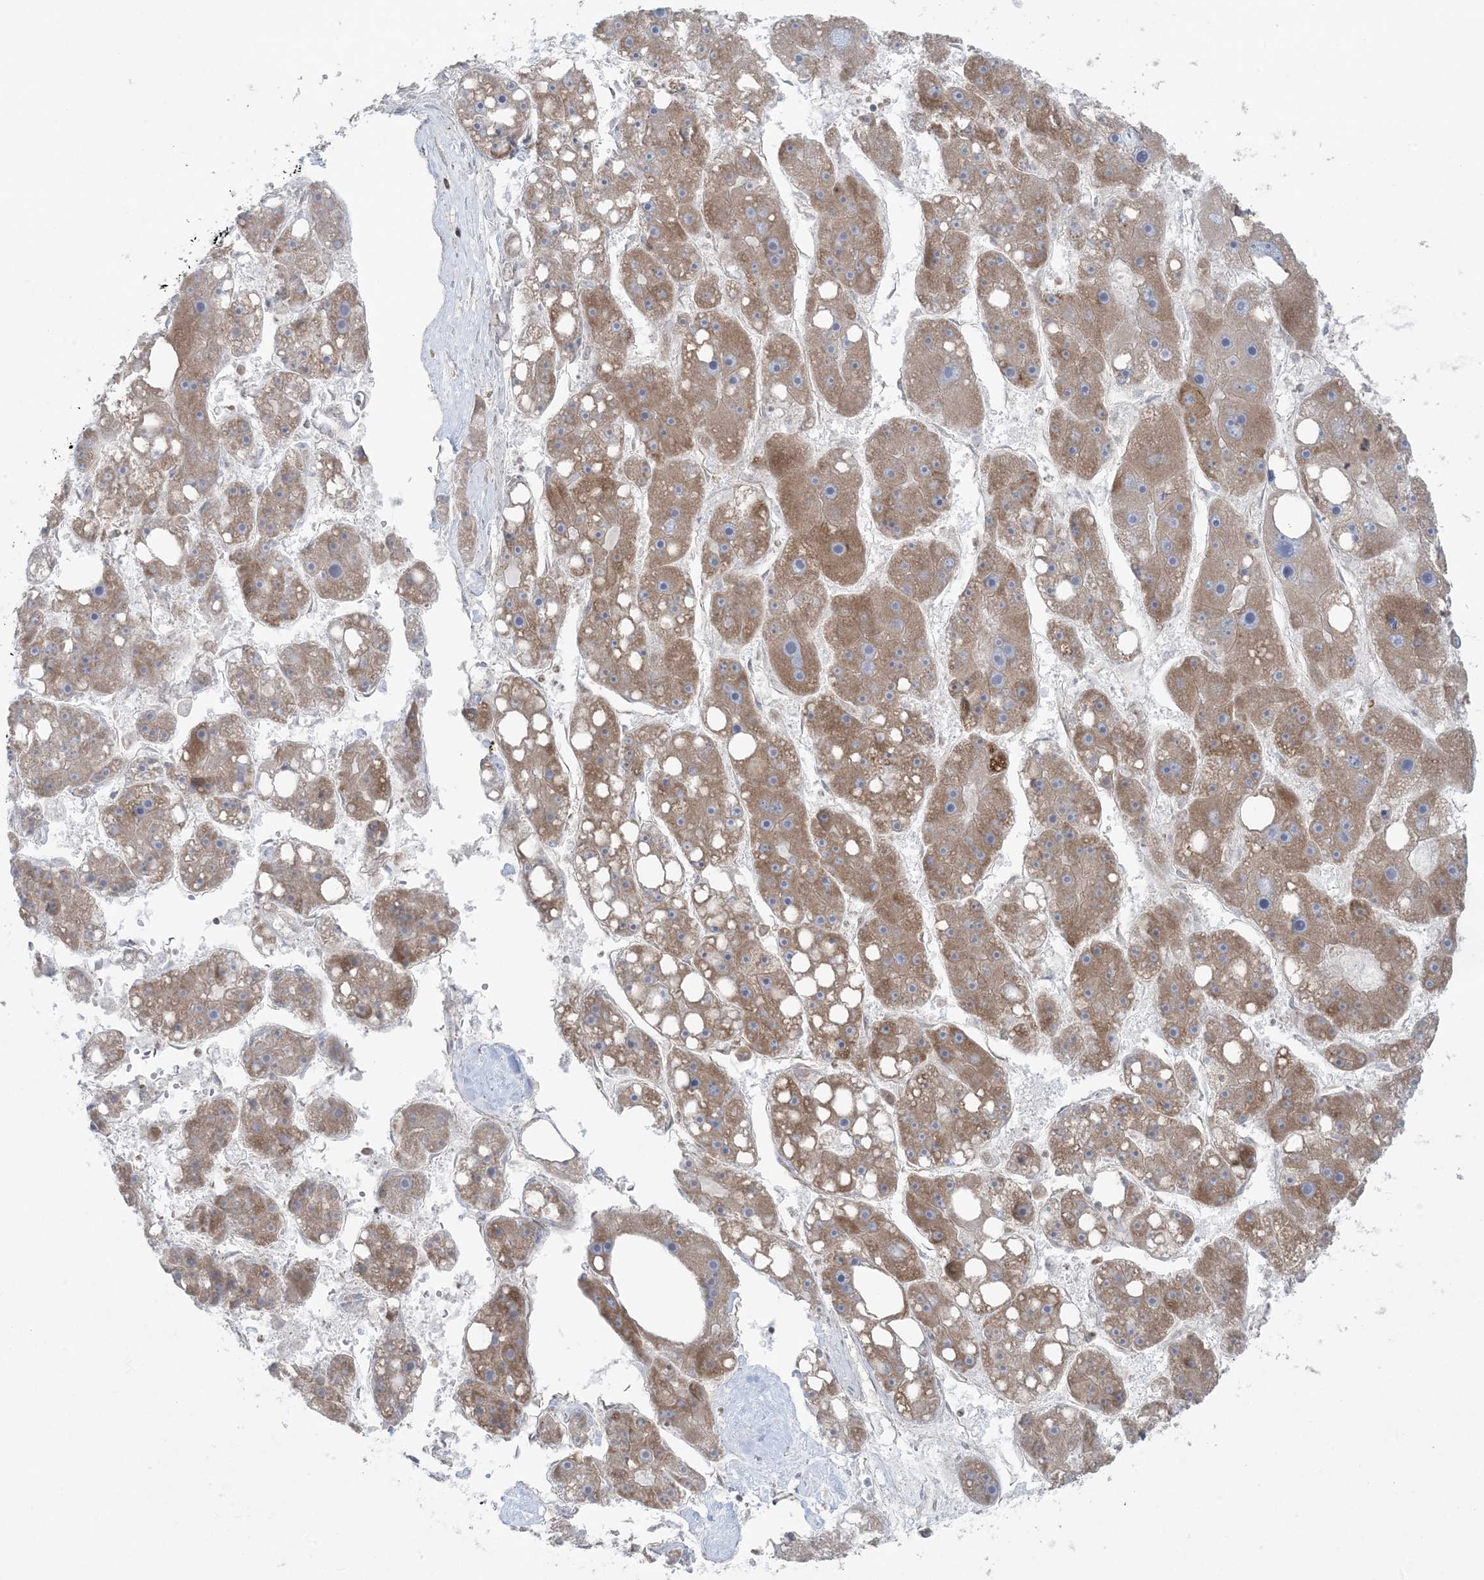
{"staining": {"intensity": "moderate", "quantity": ">75%", "location": "cytoplasmic/membranous"}, "tissue": "liver cancer", "cell_type": "Tumor cells", "image_type": "cancer", "snomed": [{"axis": "morphology", "description": "Carcinoma, Hepatocellular, NOS"}, {"axis": "topography", "description": "Liver"}], "caption": "Brown immunohistochemical staining in liver hepatocellular carcinoma shows moderate cytoplasmic/membranous staining in approximately >75% of tumor cells.", "gene": "UBXN4", "patient": {"sex": "female", "age": 61}}